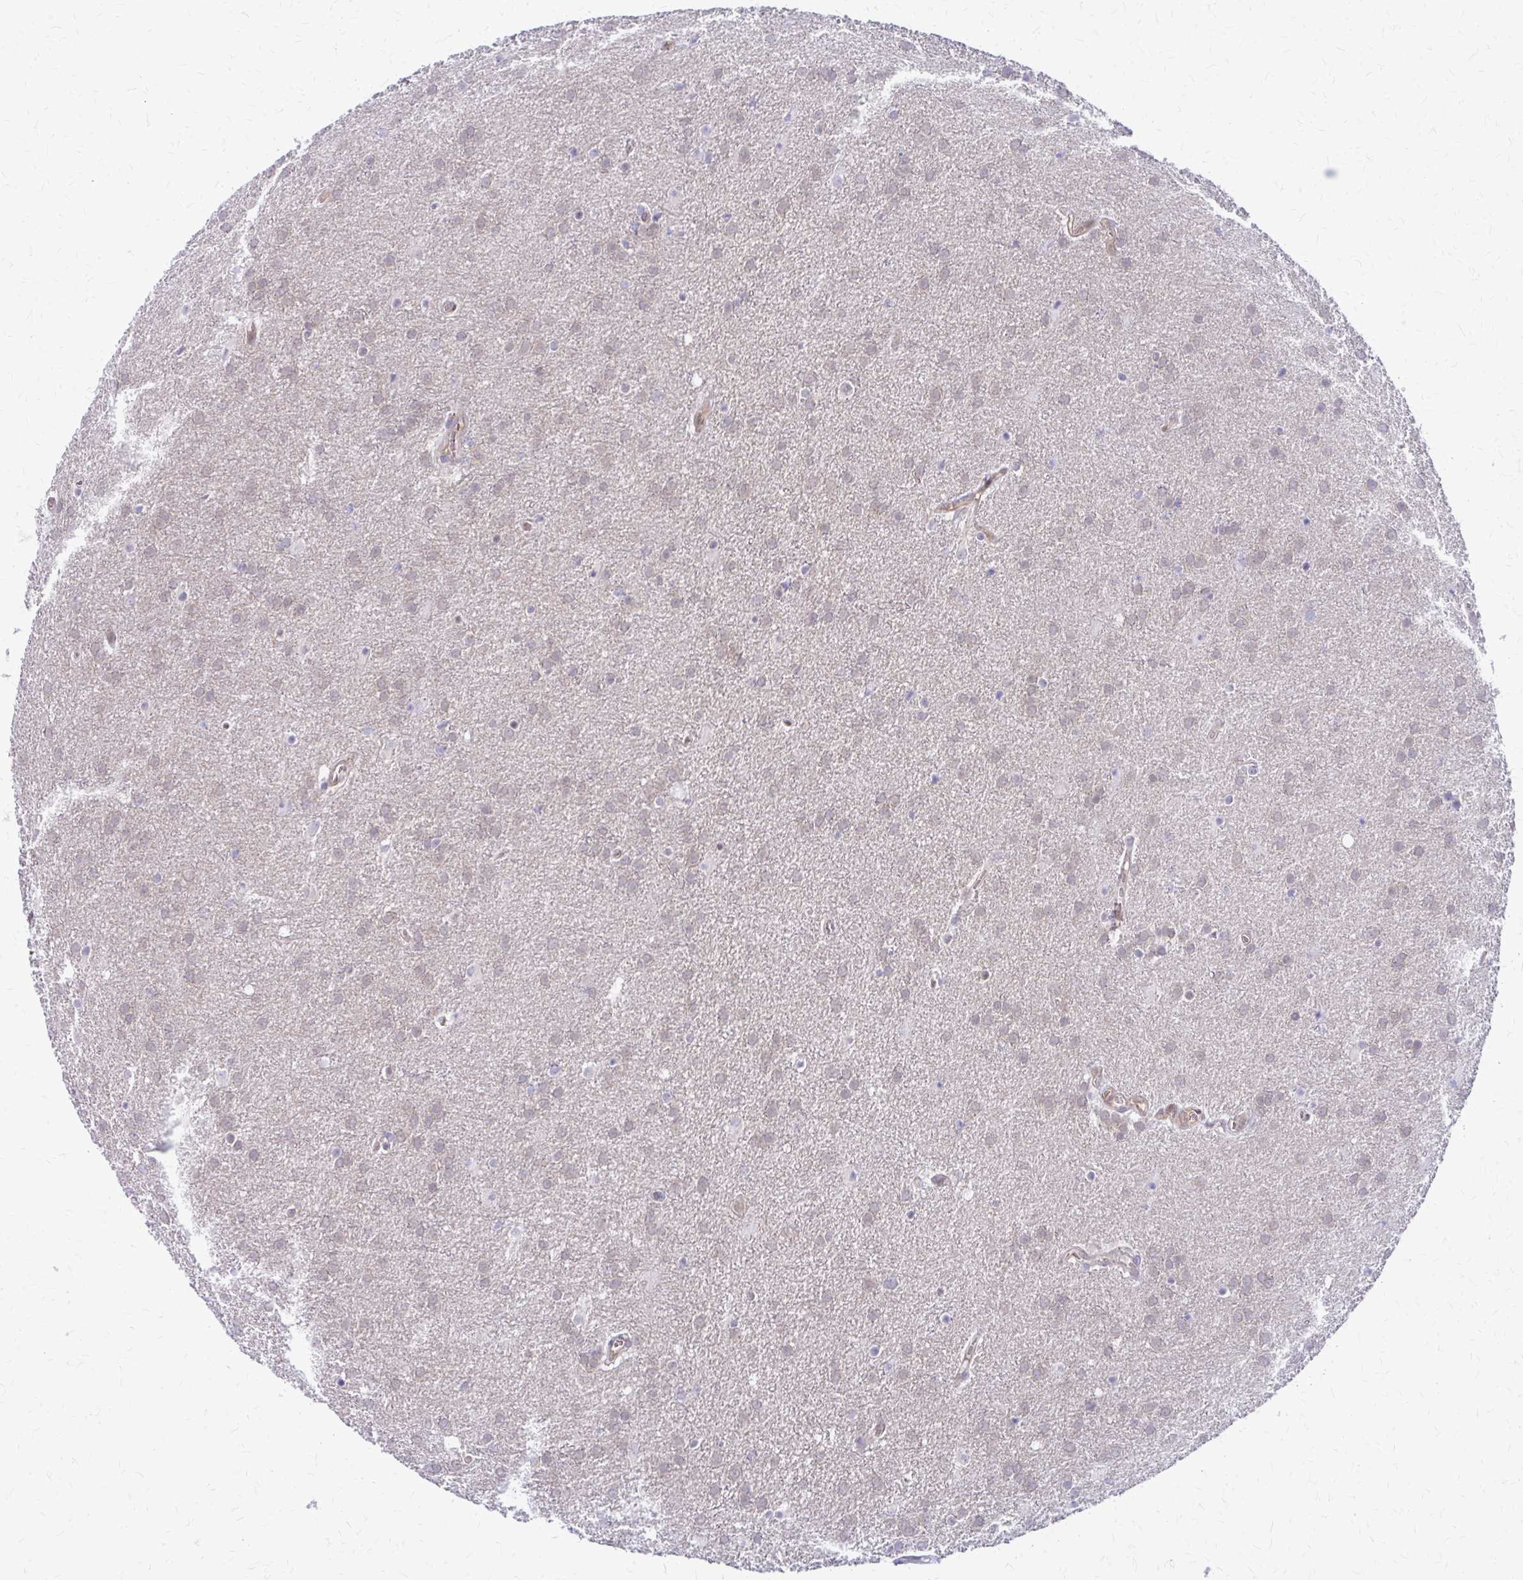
{"staining": {"intensity": "weak", "quantity": "25%-75%", "location": "cytoplasmic/membranous"}, "tissue": "glioma", "cell_type": "Tumor cells", "image_type": "cancer", "snomed": [{"axis": "morphology", "description": "Glioma, malignant, Low grade"}, {"axis": "topography", "description": "Brain"}], "caption": "Immunohistochemical staining of malignant glioma (low-grade) displays low levels of weak cytoplasmic/membranous protein staining in approximately 25%-75% of tumor cells.", "gene": "CLIC2", "patient": {"sex": "female", "age": 32}}